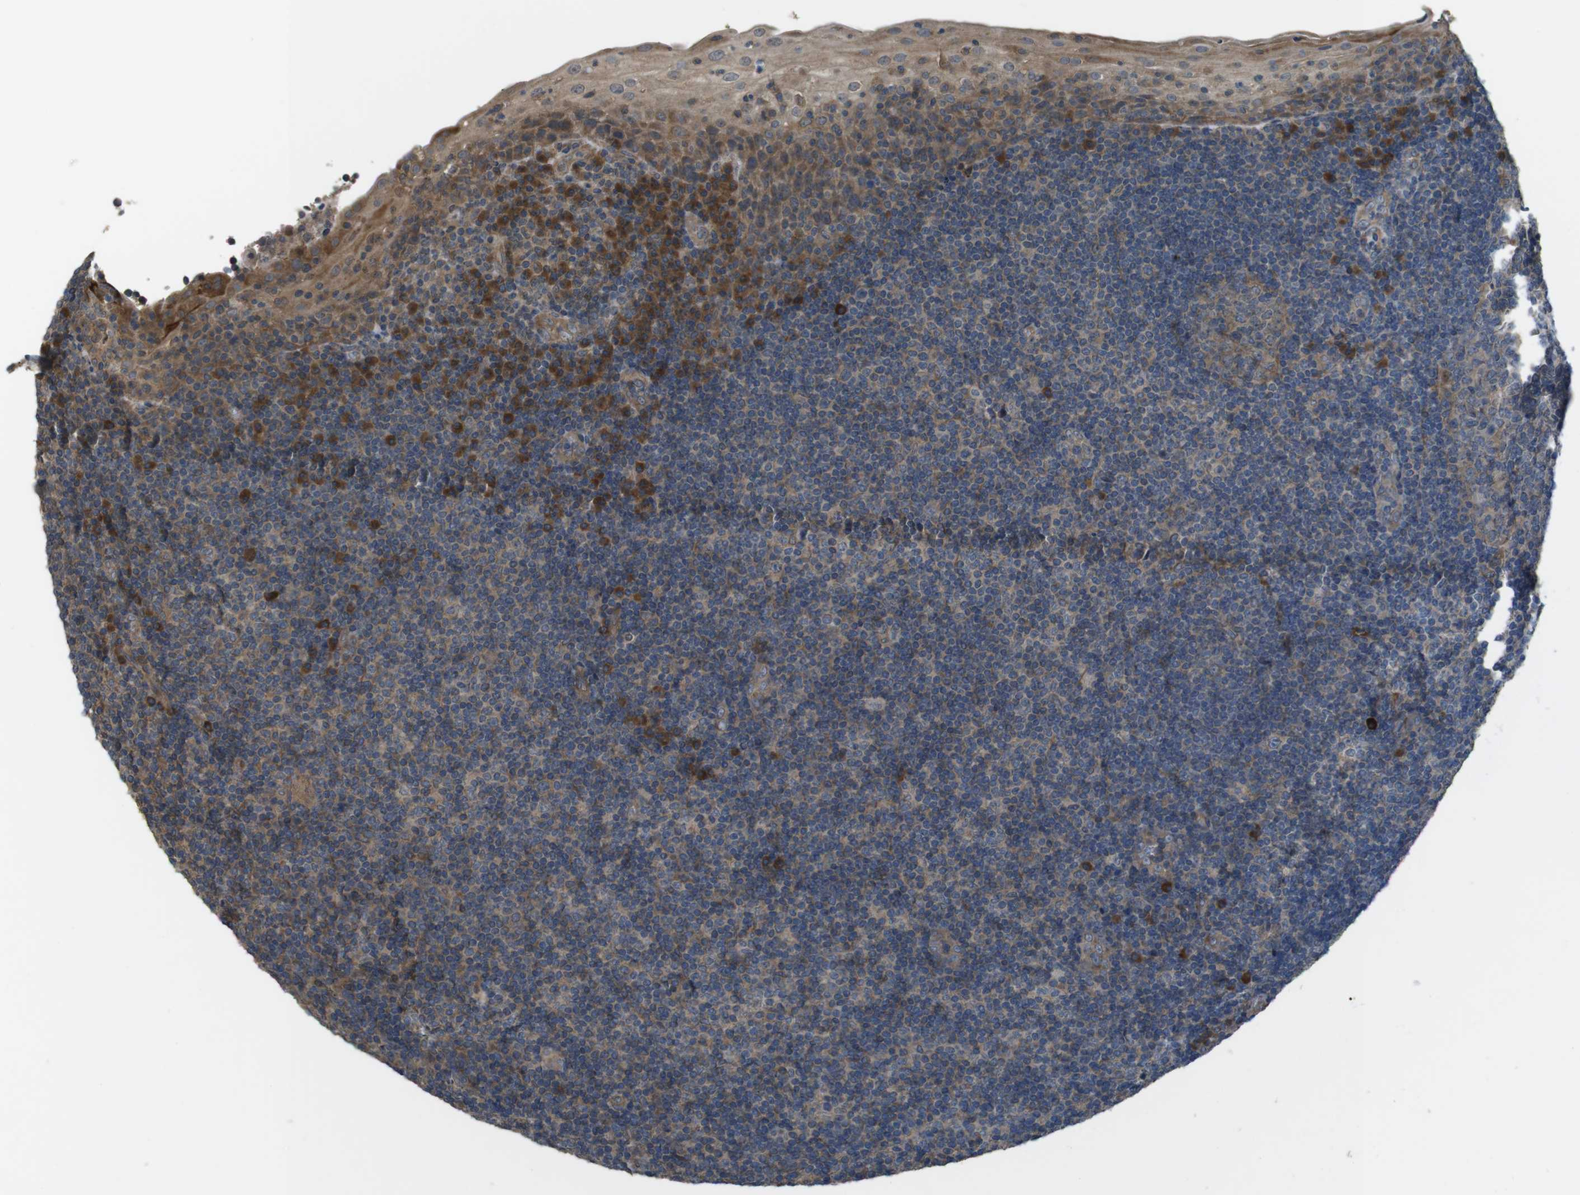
{"staining": {"intensity": "moderate", "quantity": ">75%", "location": "cytoplasmic/membranous"}, "tissue": "tonsil", "cell_type": "Germinal center cells", "image_type": "normal", "snomed": [{"axis": "morphology", "description": "Normal tissue, NOS"}, {"axis": "topography", "description": "Tonsil"}], "caption": "Immunohistochemical staining of benign tonsil demonstrates moderate cytoplasmic/membranous protein staining in approximately >75% of germinal center cells.", "gene": "FUT2", "patient": {"sex": "male", "age": 37}}